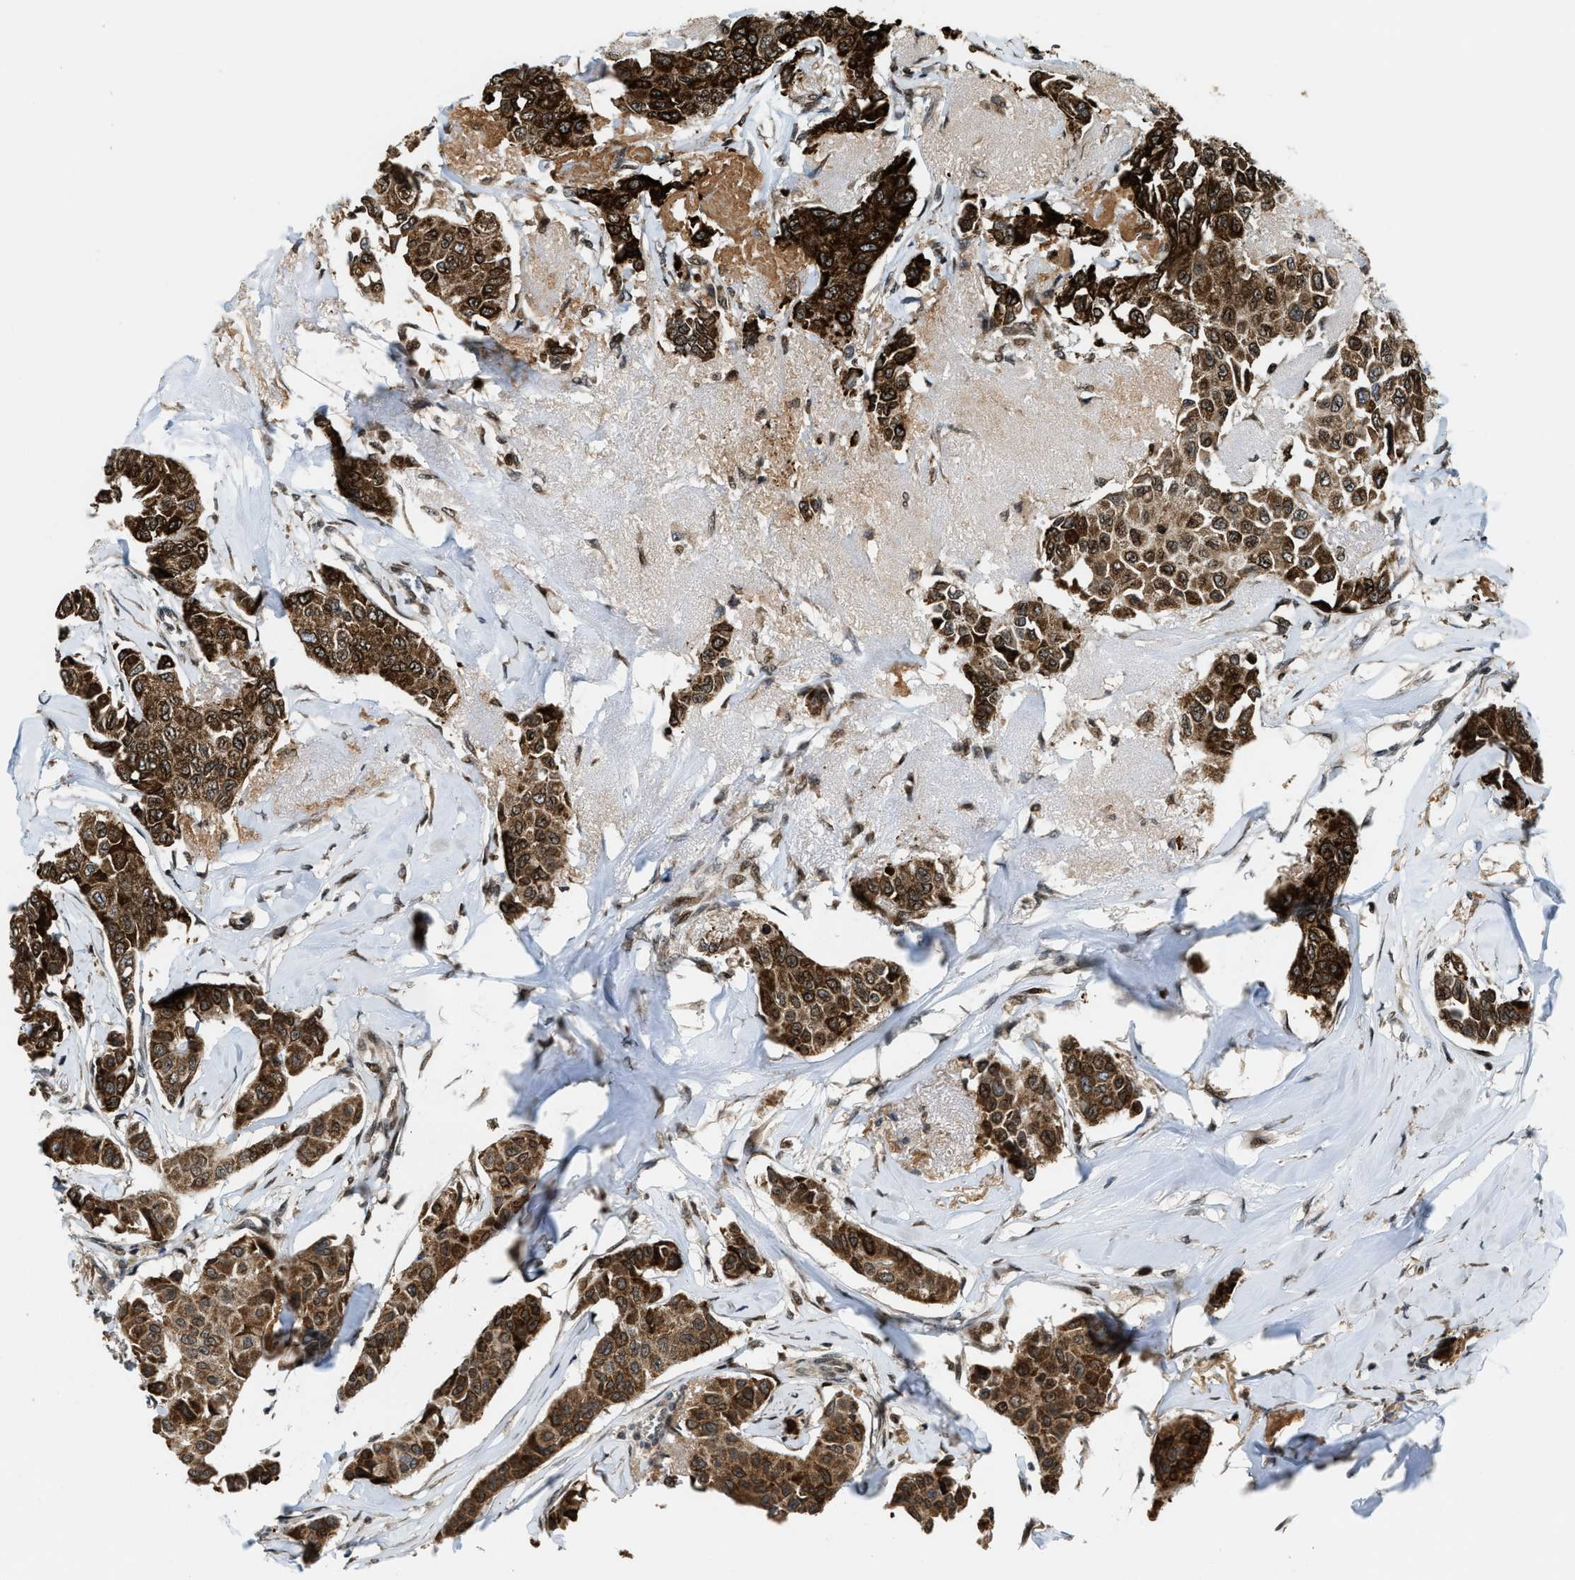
{"staining": {"intensity": "strong", "quantity": ">75%", "location": "cytoplasmic/membranous,nuclear"}, "tissue": "breast cancer", "cell_type": "Tumor cells", "image_type": "cancer", "snomed": [{"axis": "morphology", "description": "Duct carcinoma"}, {"axis": "topography", "description": "Breast"}], "caption": "Approximately >75% of tumor cells in human infiltrating ductal carcinoma (breast) show strong cytoplasmic/membranous and nuclear protein positivity as visualized by brown immunohistochemical staining.", "gene": "ZNF250", "patient": {"sex": "female", "age": 80}}